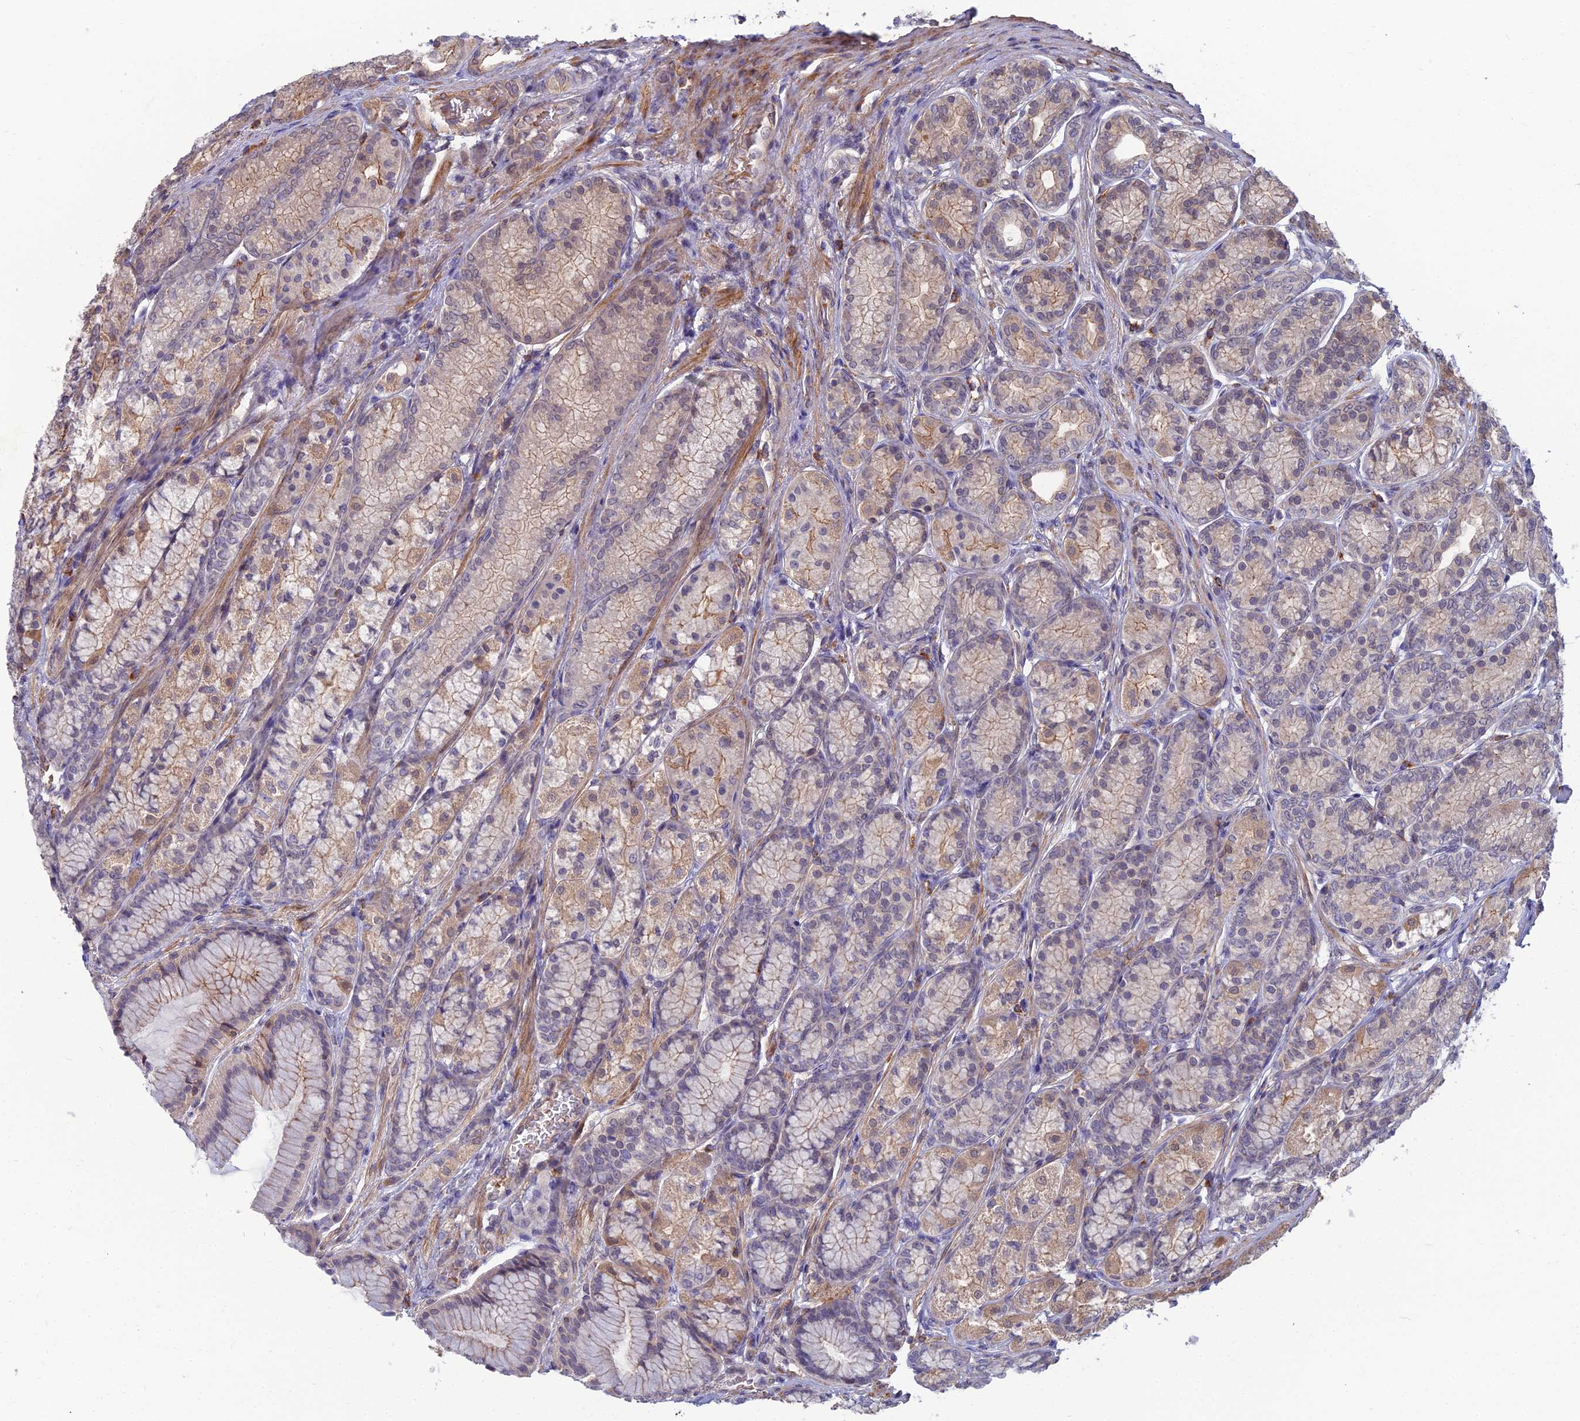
{"staining": {"intensity": "moderate", "quantity": "25%-75%", "location": "cytoplasmic/membranous"}, "tissue": "stomach", "cell_type": "Glandular cells", "image_type": "normal", "snomed": [{"axis": "morphology", "description": "Normal tissue, NOS"}, {"axis": "morphology", "description": "Adenocarcinoma, NOS"}, {"axis": "morphology", "description": "Adenocarcinoma, High grade"}, {"axis": "topography", "description": "Stomach, upper"}, {"axis": "topography", "description": "Stomach"}], "caption": "The histopathology image reveals a brown stain indicating the presence of a protein in the cytoplasmic/membranous of glandular cells in stomach.", "gene": "OPA3", "patient": {"sex": "female", "age": 65}}